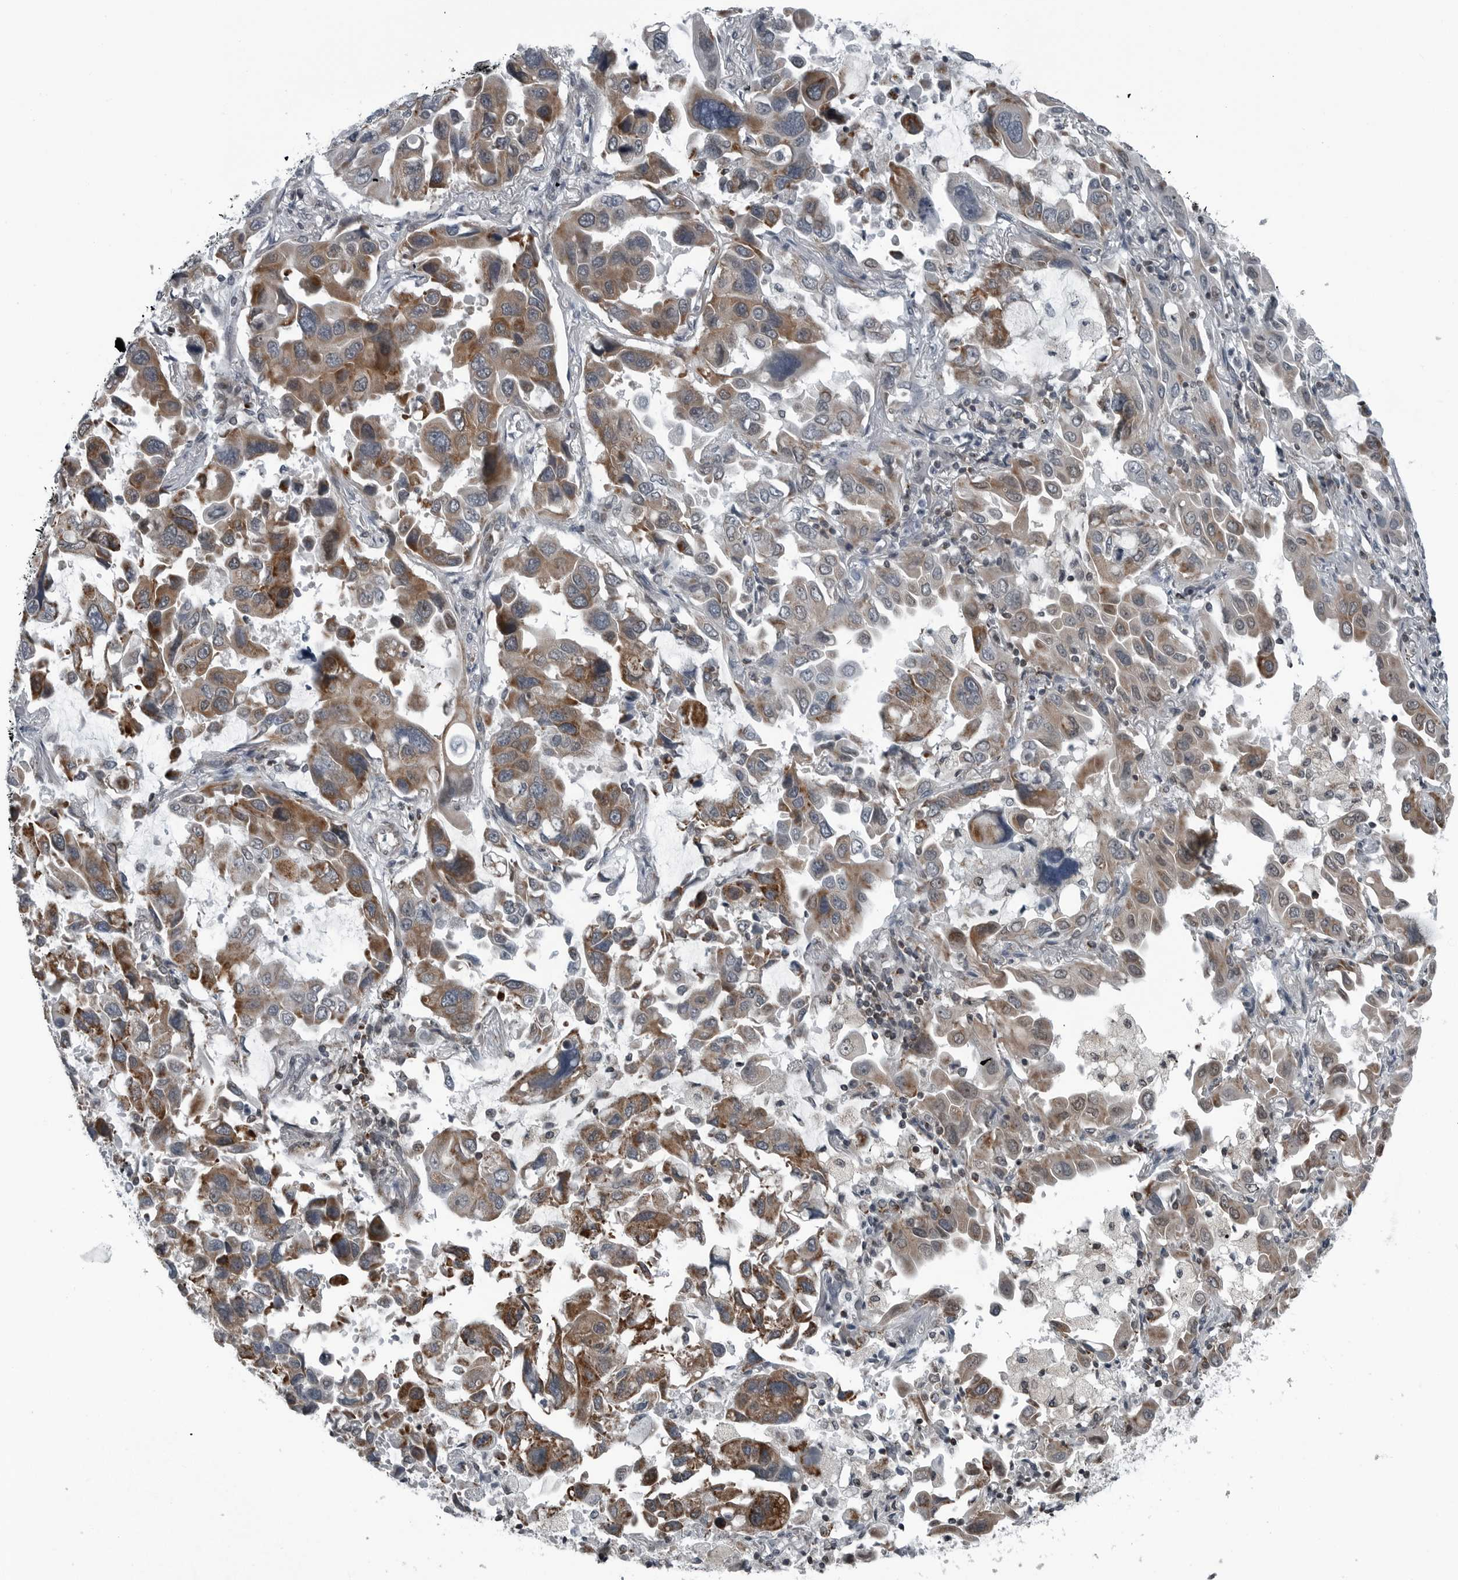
{"staining": {"intensity": "moderate", "quantity": ">75%", "location": "cytoplasmic/membranous"}, "tissue": "lung cancer", "cell_type": "Tumor cells", "image_type": "cancer", "snomed": [{"axis": "morphology", "description": "Adenocarcinoma, NOS"}, {"axis": "topography", "description": "Lung"}], "caption": "High-power microscopy captured an immunohistochemistry photomicrograph of lung cancer (adenocarcinoma), revealing moderate cytoplasmic/membranous expression in about >75% of tumor cells.", "gene": "GAK", "patient": {"sex": "male", "age": 64}}